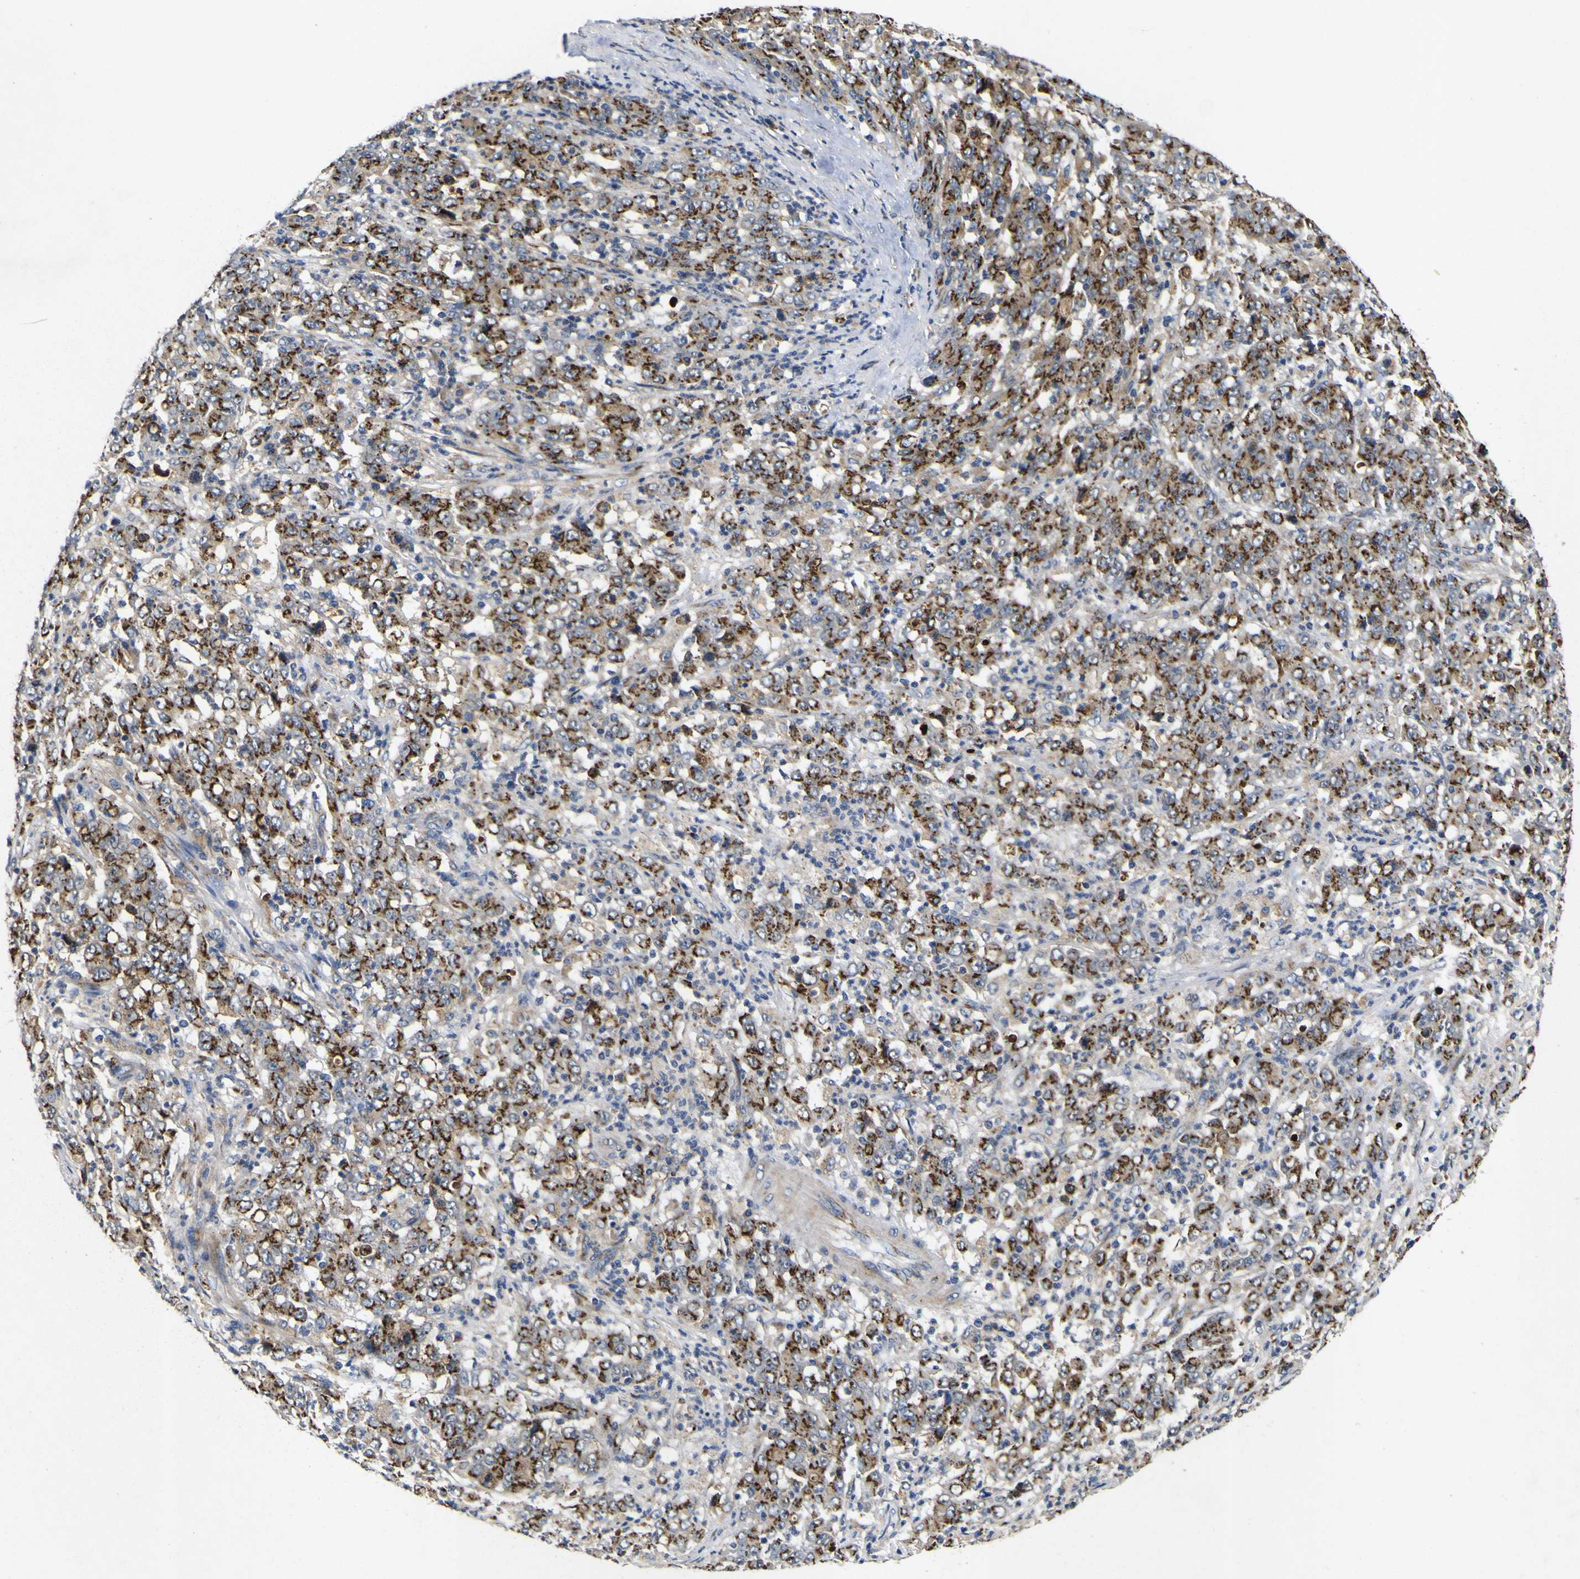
{"staining": {"intensity": "strong", "quantity": ">75%", "location": "cytoplasmic/membranous"}, "tissue": "stomach cancer", "cell_type": "Tumor cells", "image_type": "cancer", "snomed": [{"axis": "morphology", "description": "Adenocarcinoma, NOS"}, {"axis": "topography", "description": "Stomach, lower"}], "caption": "Stomach cancer (adenocarcinoma) was stained to show a protein in brown. There is high levels of strong cytoplasmic/membranous positivity in about >75% of tumor cells.", "gene": "COA1", "patient": {"sex": "female", "age": 71}}